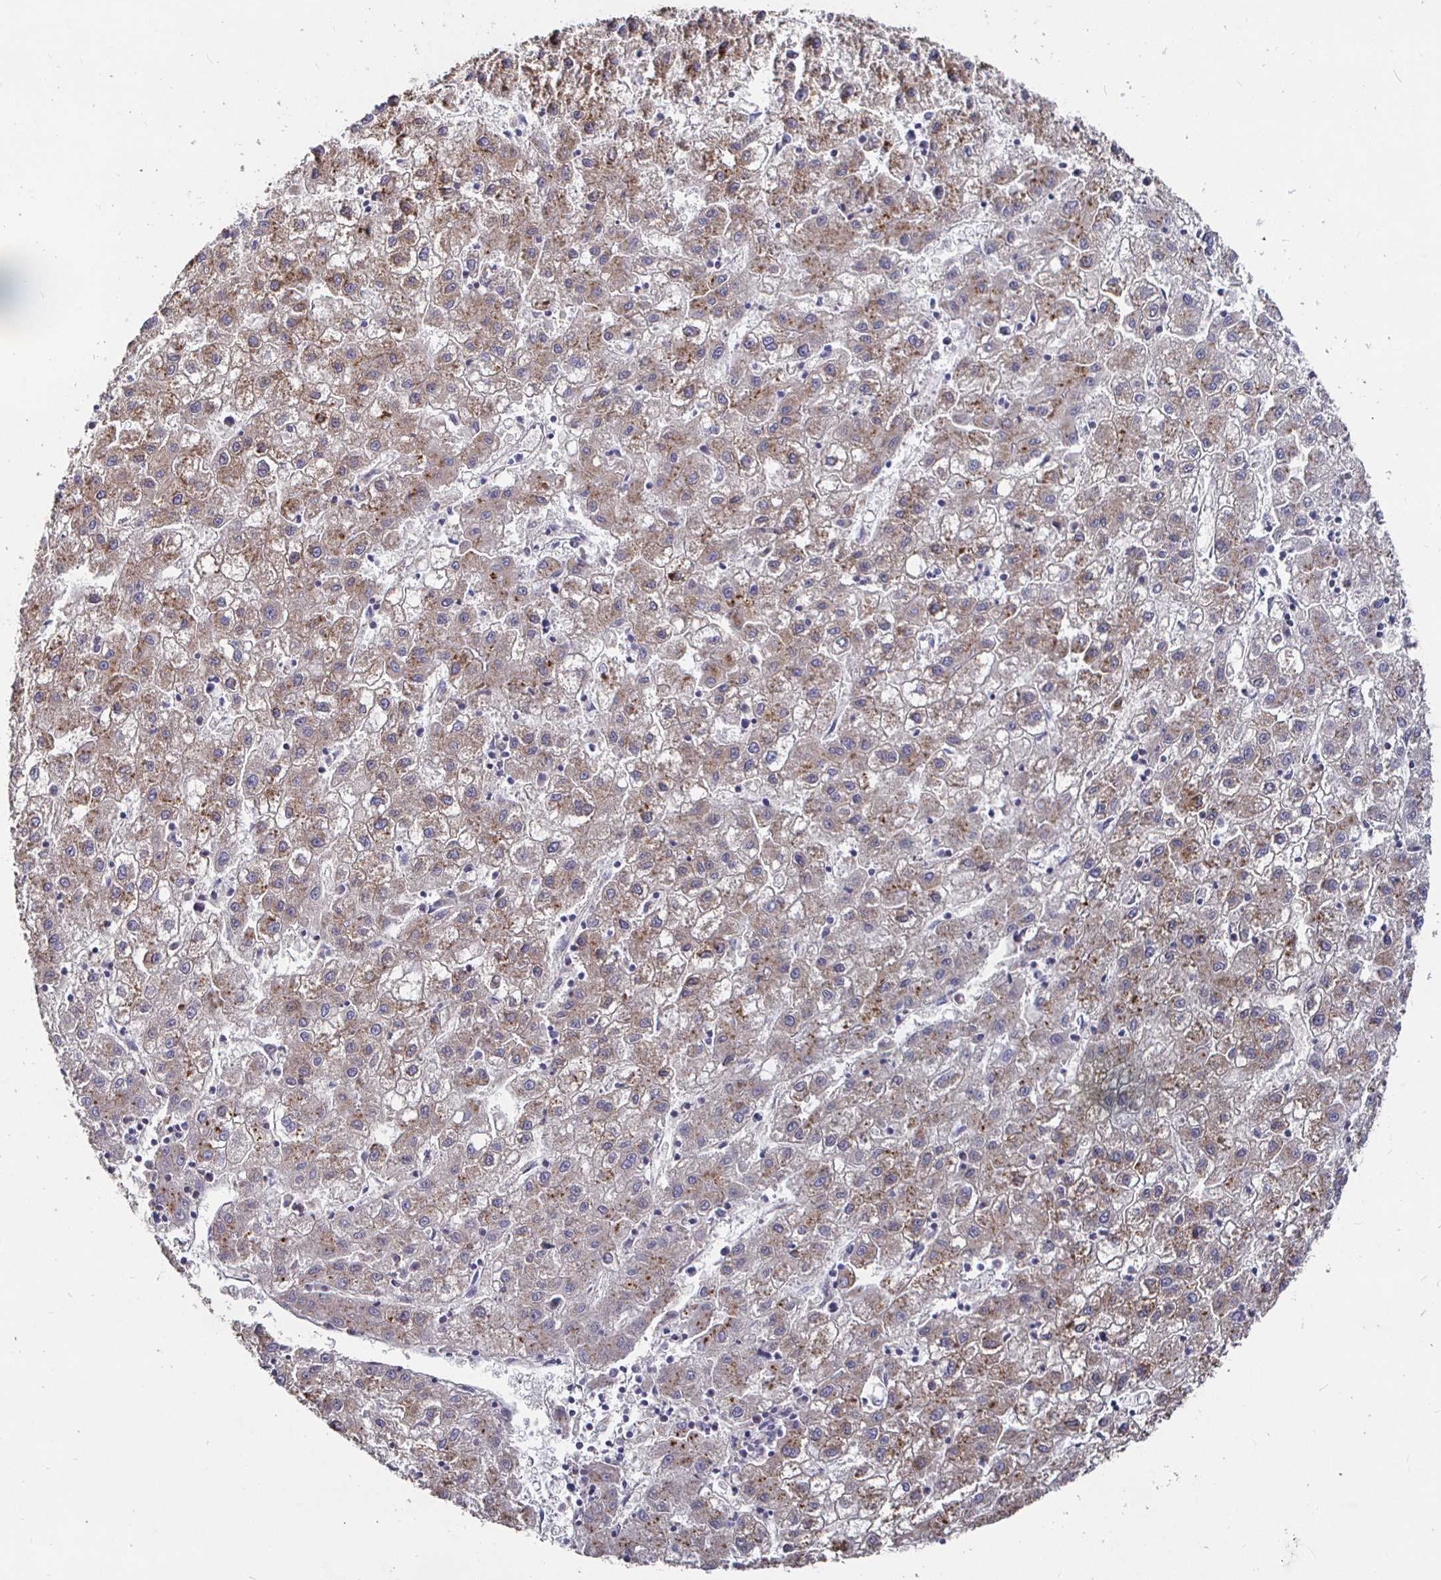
{"staining": {"intensity": "weak", "quantity": ">75%", "location": "cytoplasmic/membranous"}, "tissue": "liver cancer", "cell_type": "Tumor cells", "image_type": "cancer", "snomed": [{"axis": "morphology", "description": "Carcinoma, Hepatocellular, NOS"}, {"axis": "topography", "description": "Liver"}], "caption": "Liver cancer (hepatocellular carcinoma) stained for a protein (brown) exhibits weak cytoplasmic/membranous positive positivity in approximately >75% of tumor cells.", "gene": "NRSN1", "patient": {"sex": "male", "age": 72}}